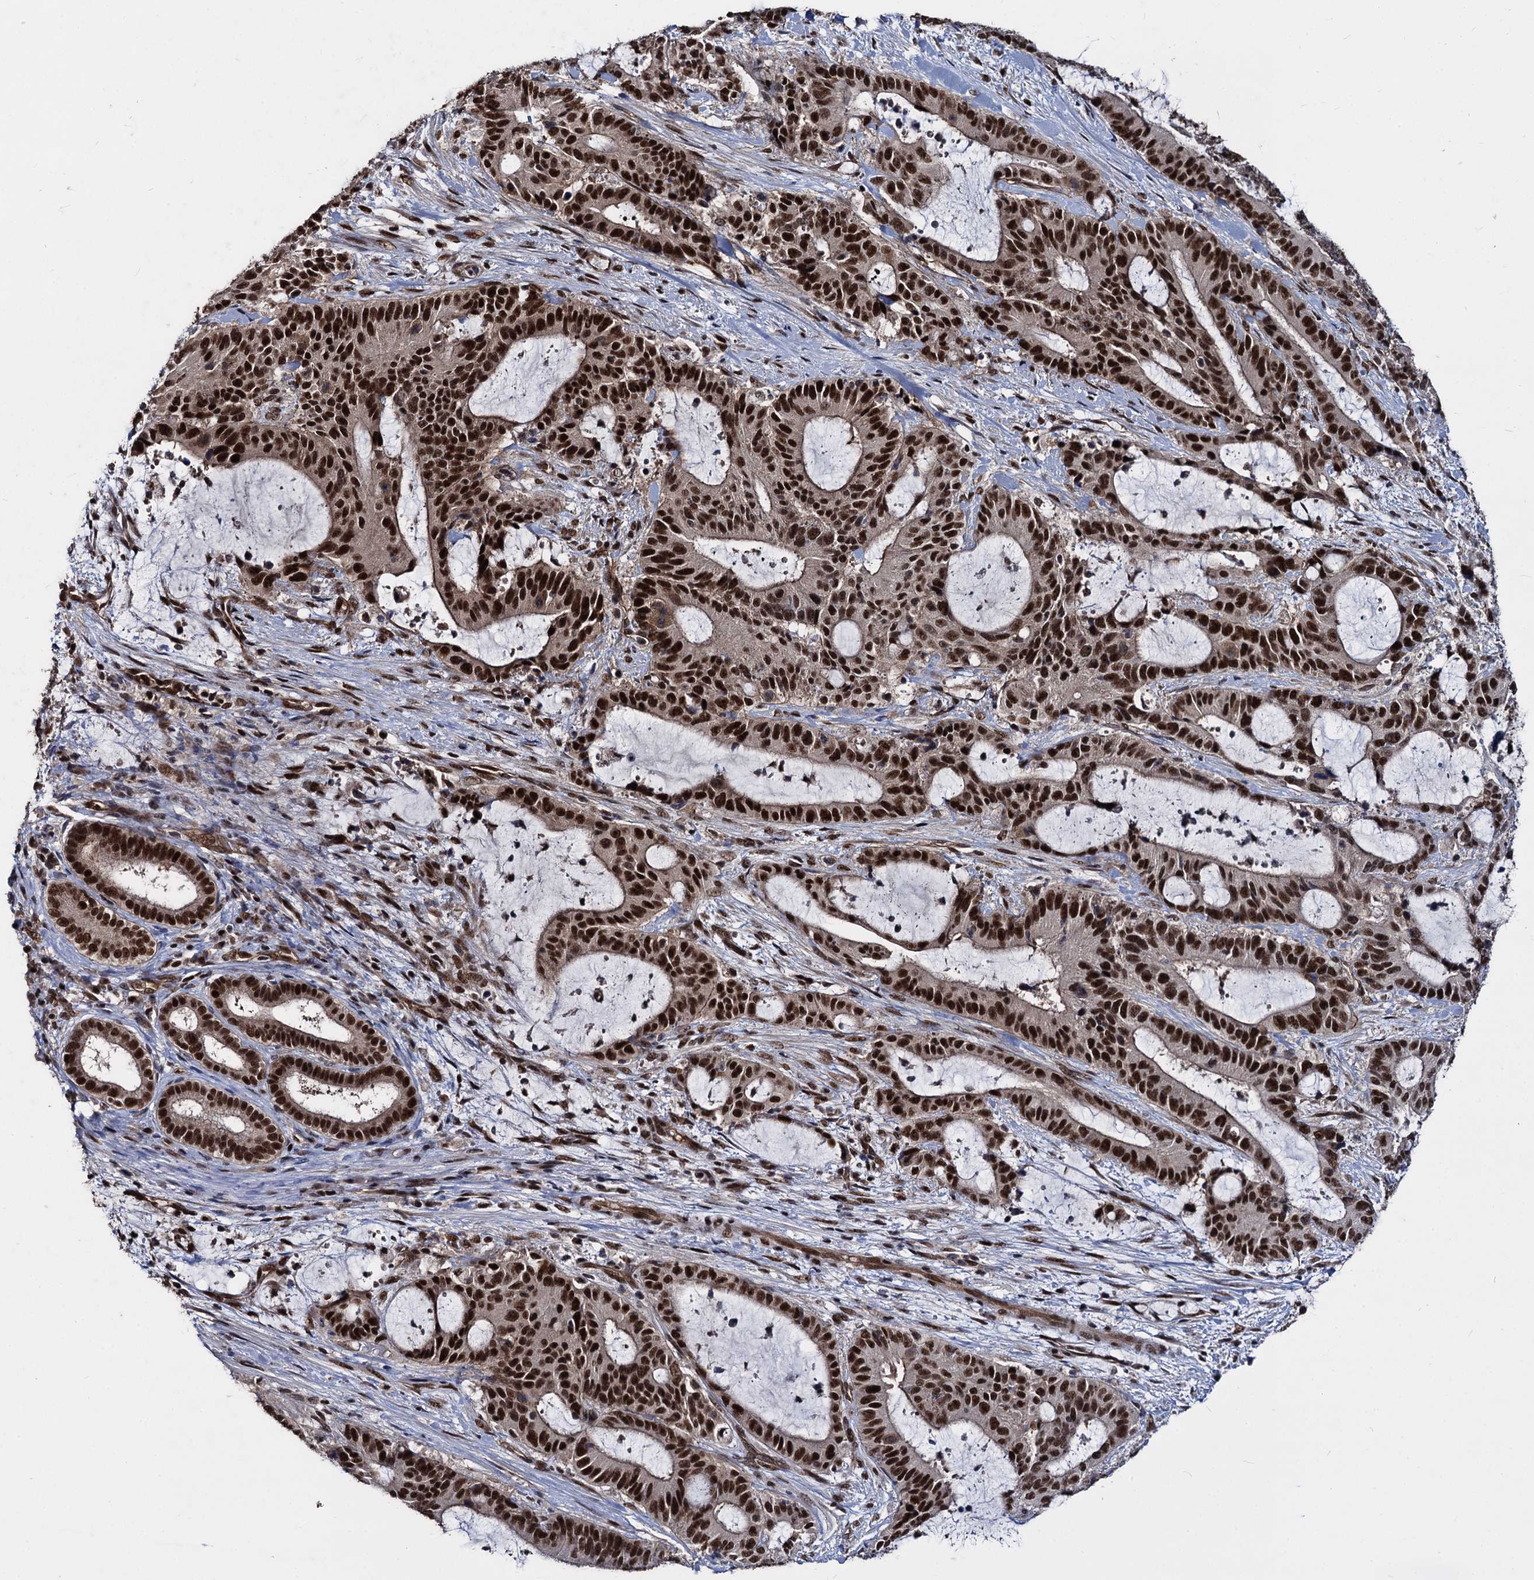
{"staining": {"intensity": "strong", "quantity": ">75%", "location": "nuclear"}, "tissue": "liver cancer", "cell_type": "Tumor cells", "image_type": "cancer", "snomed": [{"axis": "morphology", "description": "Normal tissue, NOS"}, {"axis": "morphology", "description": "Cholangiocarcinoma"}, {"axis": "topography", "description": "Liver"}, {"axis": "topography", "description": "Peripheral nerve tissue"}], "caption": "The immunohistochemical stain labels strong nuclear expression in tumor cells of cholangiocarcinoma (liver) tissue. Nuclei are stained in blue.", "gene": "GALNT11", "patient": {"sex": "female", "age": 73}}